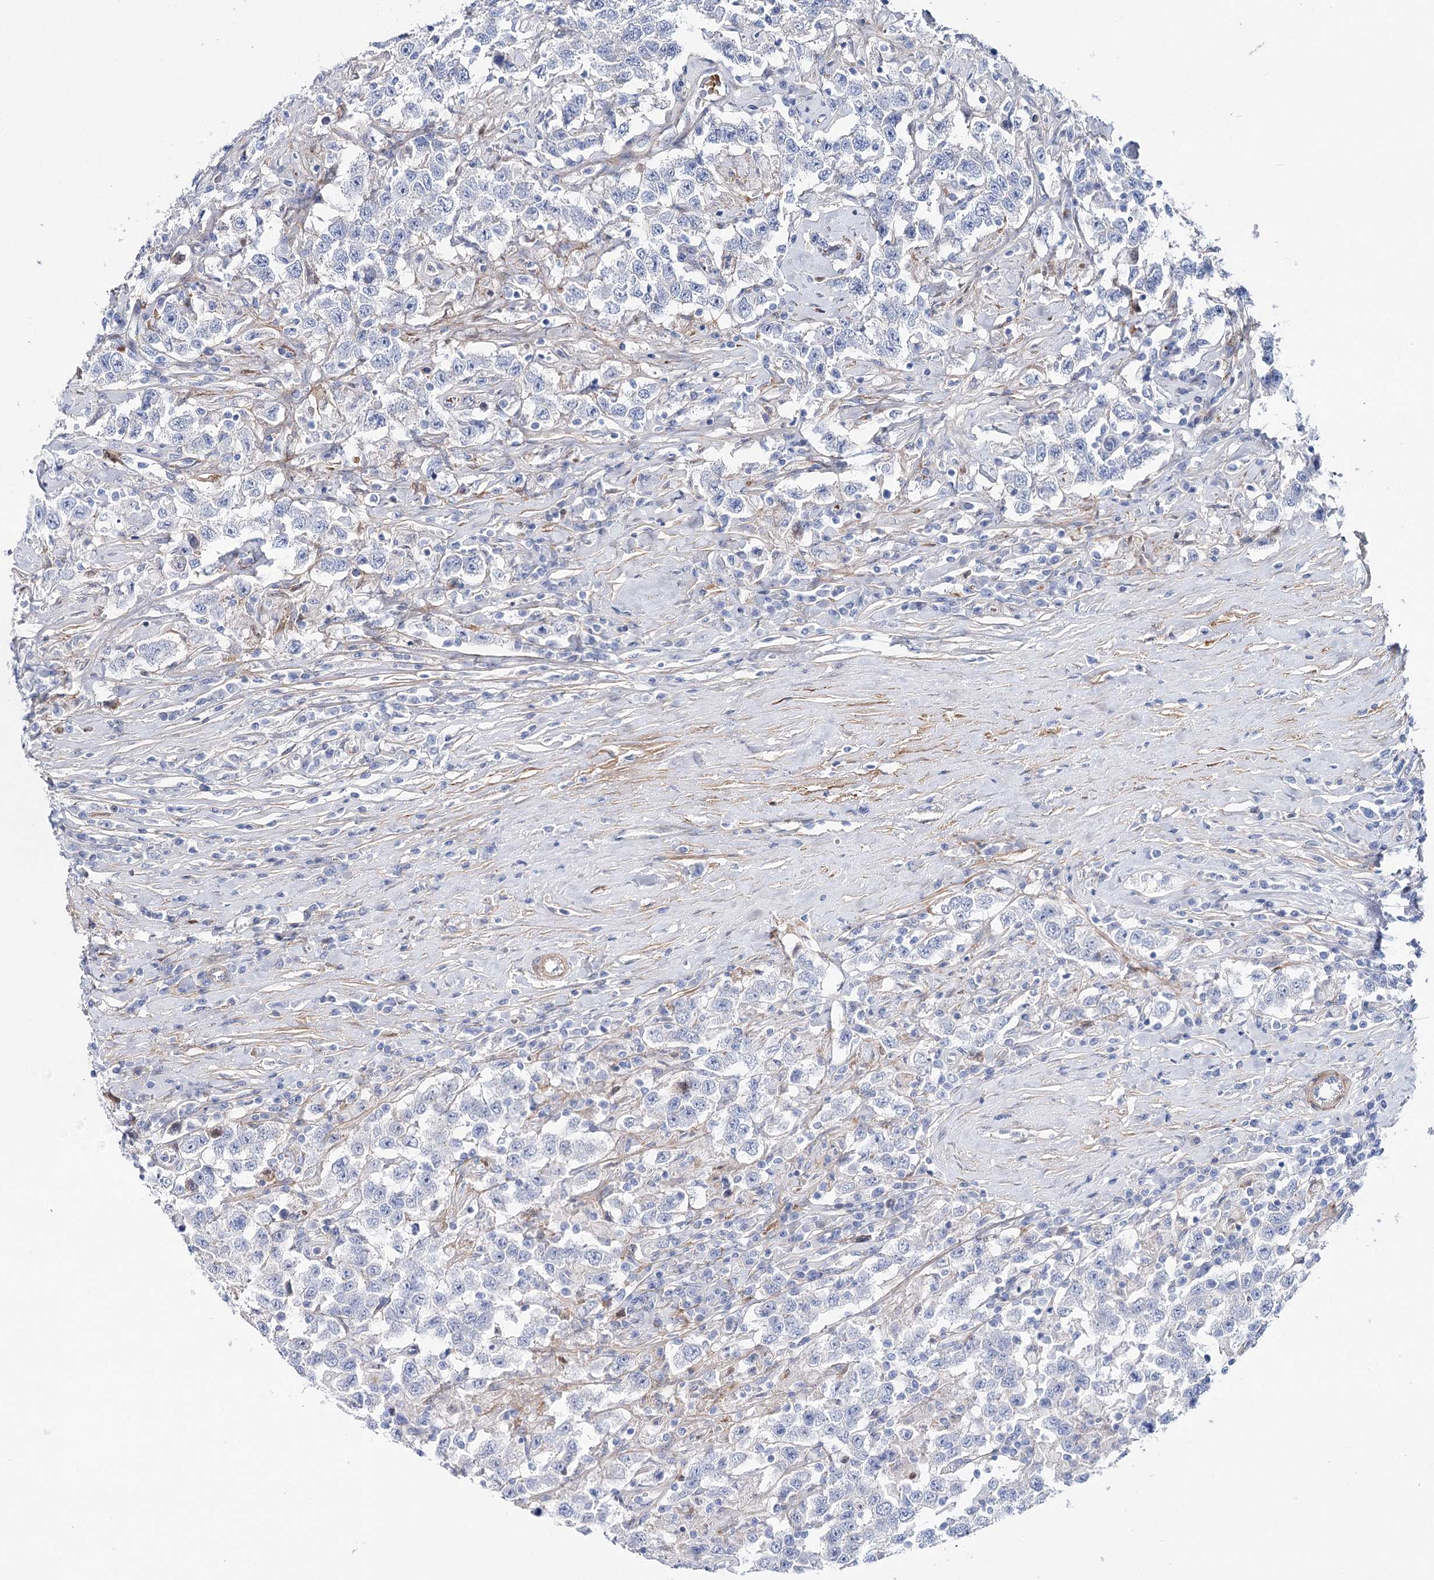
{"staining": {"intensity": "negative", "quantity": "none", "location": "none"}, "tissue": "testis cancer", "cell_type": "Tumor cells", "image_type": "cancer", "snomed": [{"axis": "morphology", "description": "Seminoma, NOS"}, {"axis": "topography", "description": "Testis"}], "caption": "Protein analysis of testis cancer displays no significant staining in tumor cells. (DAB immunohistochemistry visualized using brightfield microscopy, high magnification).", "gene": "ANKRD23", "patient": {"sex": "male", "age": 41}}